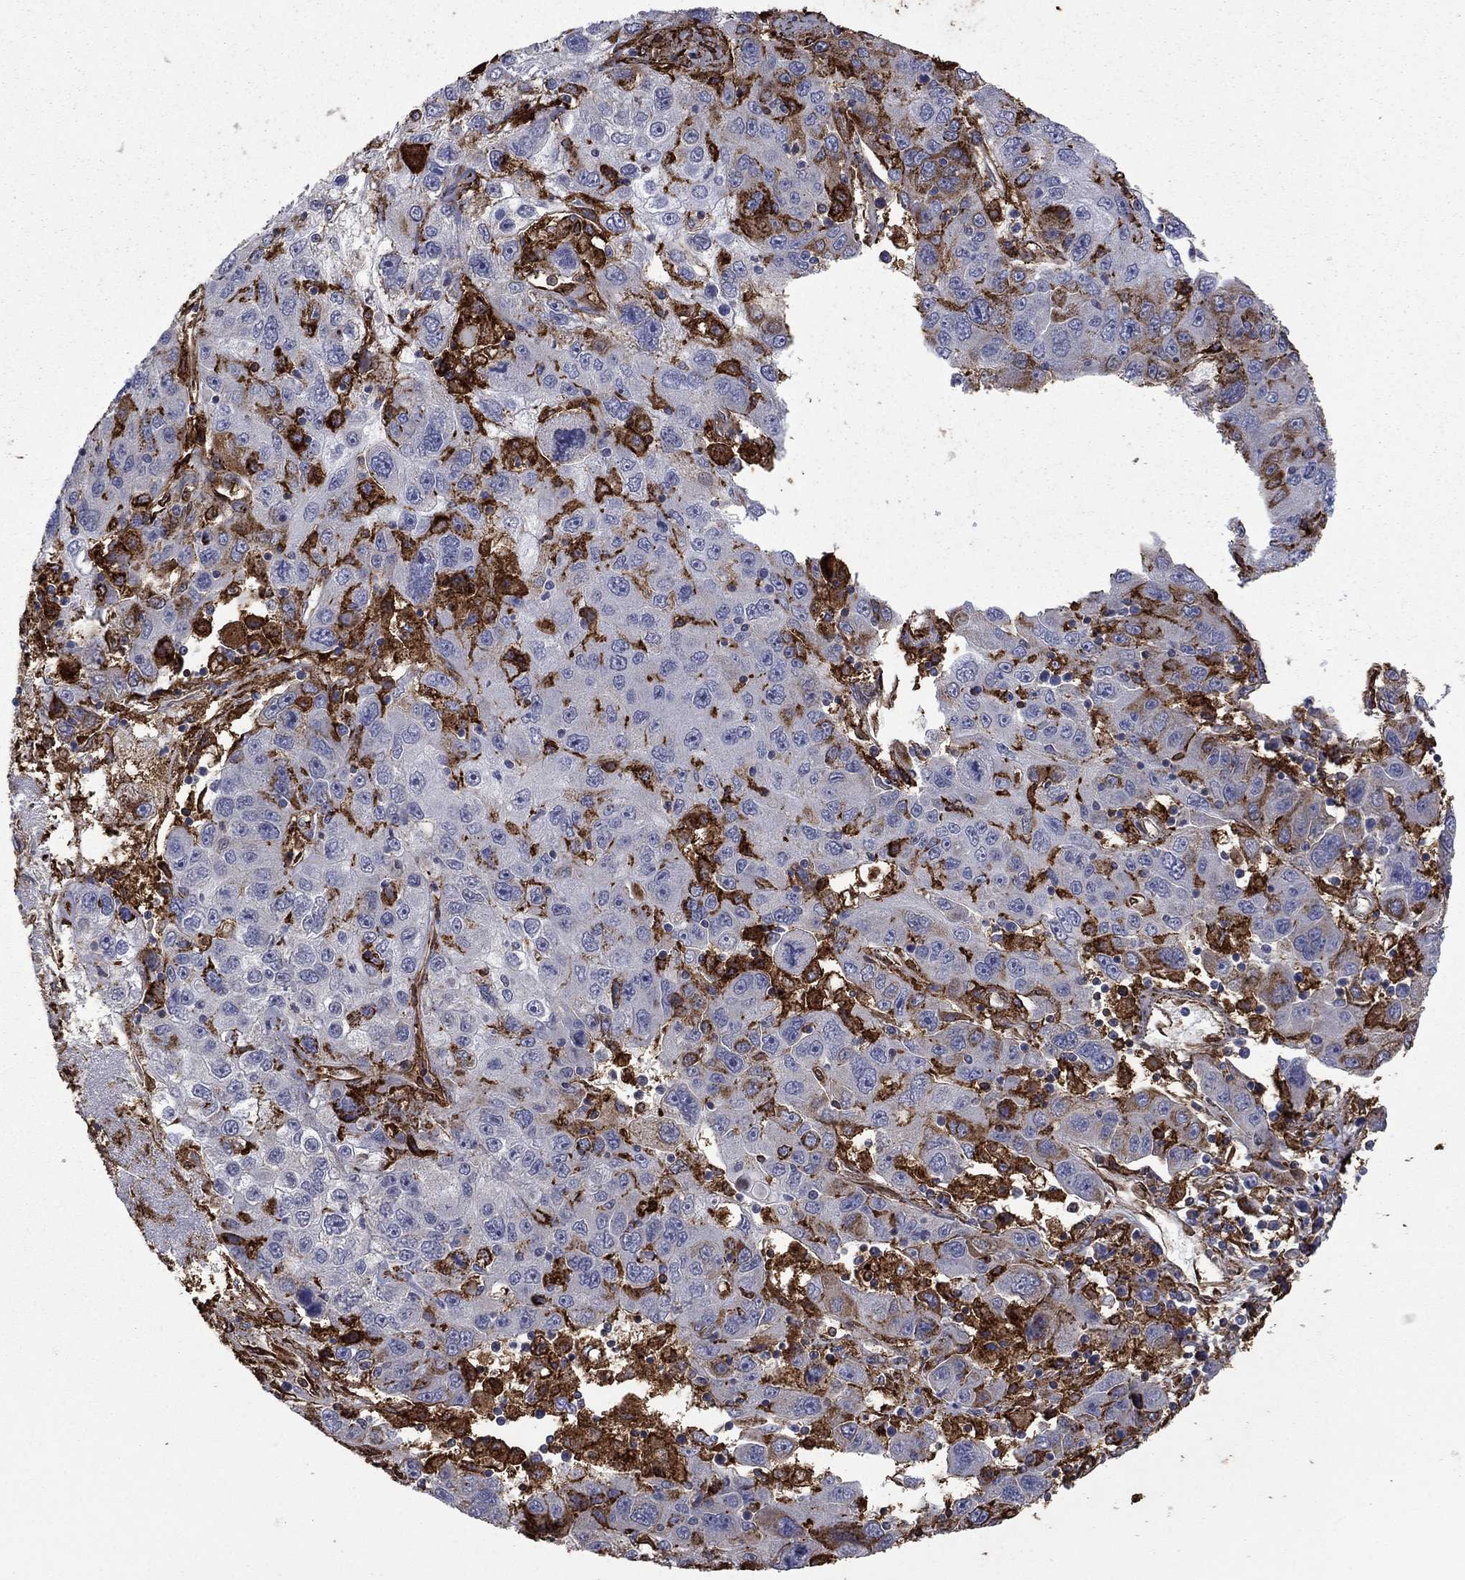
{"staining": {"intensity": "moderate", "quantity": "<25%", "location": "cytoplasmic/membranous"}, "tissue": "stomach cancer", "cell_type": "Tumor cells", "image_type": "cancer", "snomed": [{"axis": "morphology", "description": "Adenocarcinoma, NOS"}, {"axis": "topography", "description": "Stomach"}], "caption": "Protein expression analysis of human stomach cancer reveals moderate cytoplasmic/membranous positivity in approximately <25% of tumor cells.", "gene": "PLAU", "patient": {"sex": "male", "age": 56}}